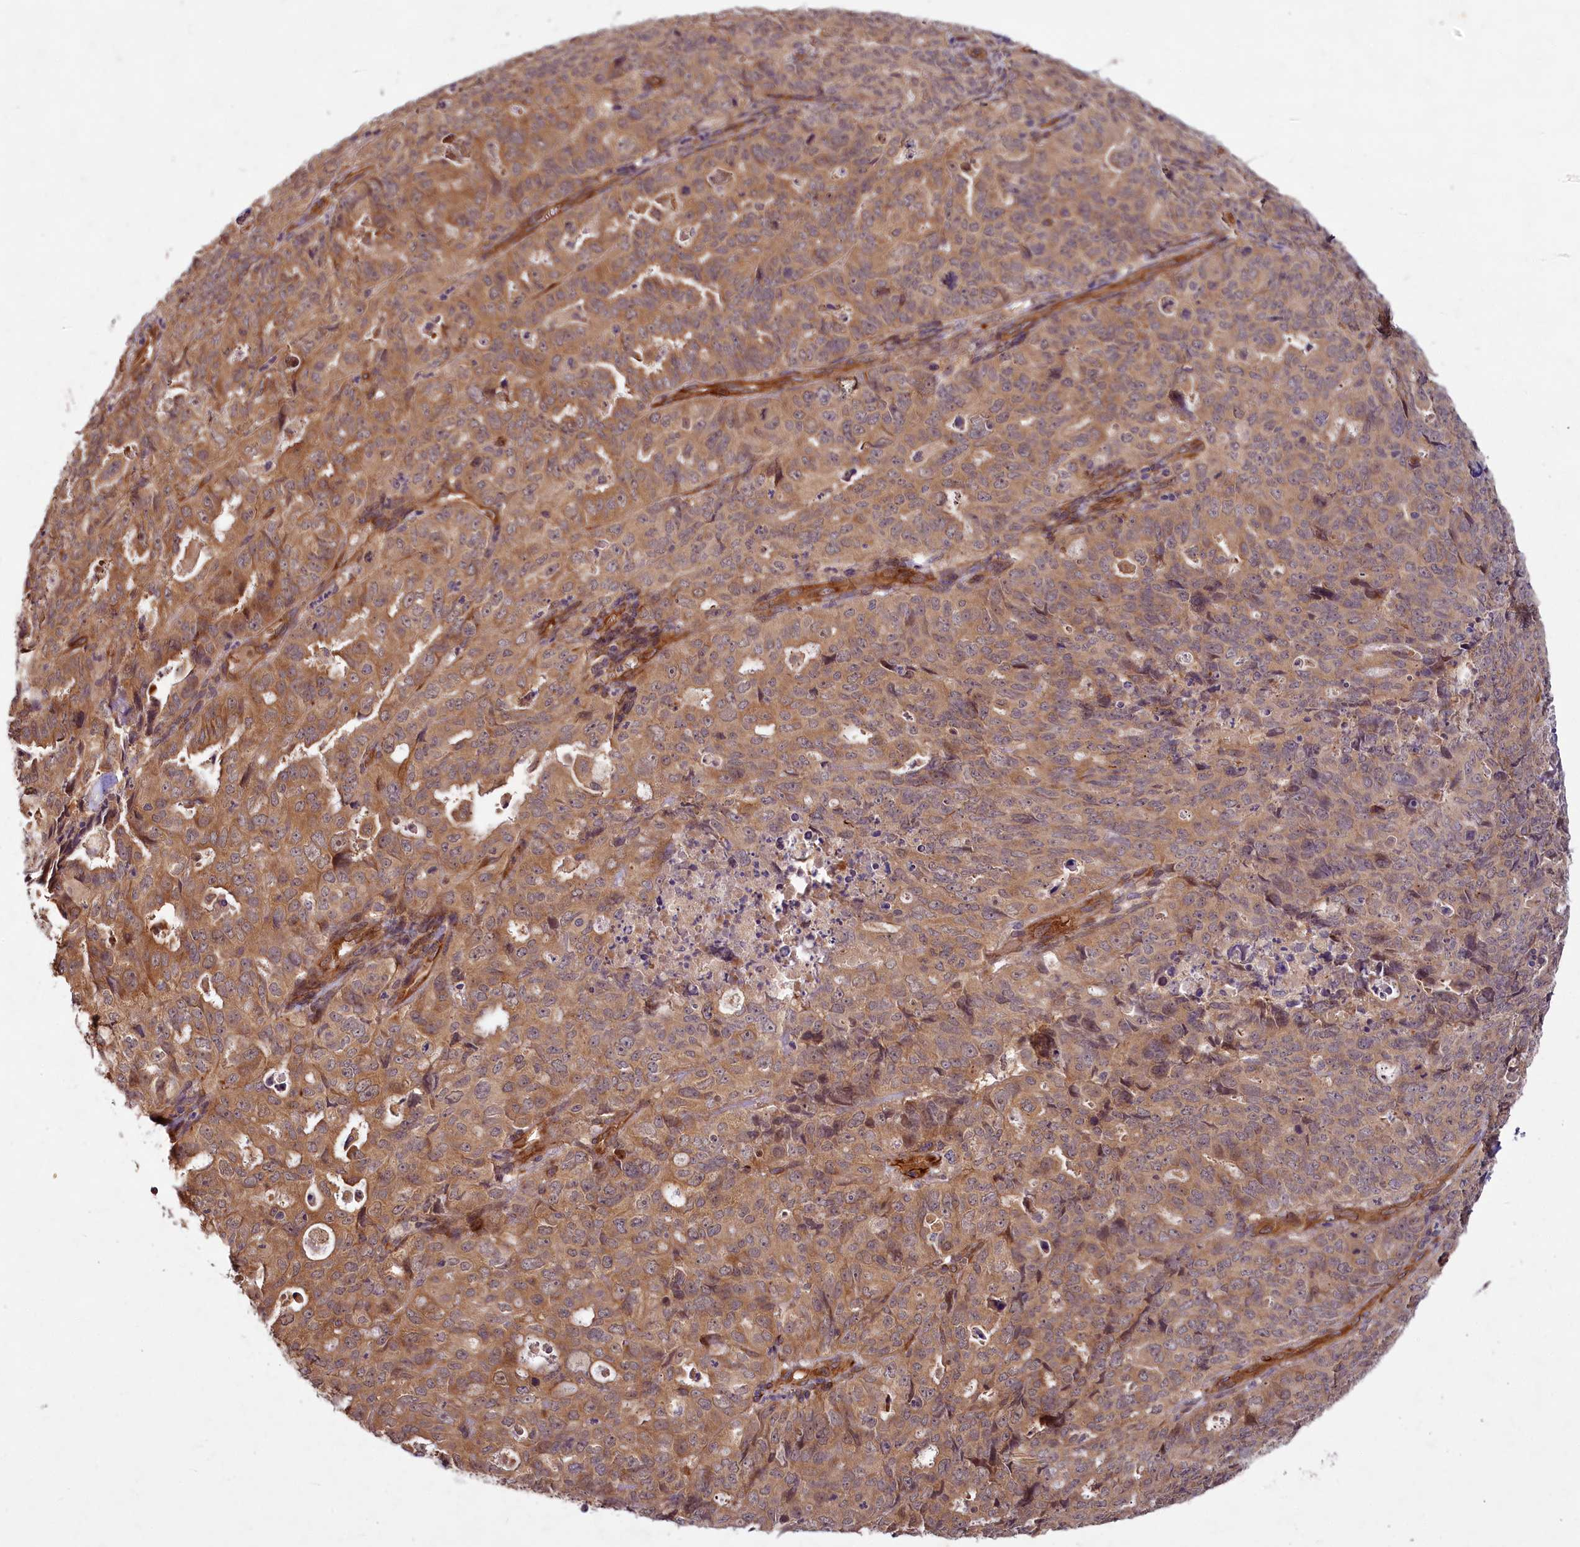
{"staining": {"intensity": "moderate", "quantity": ">75%", "location": "cytoplasmic/membranous"}, "tissue": "endometrial cancer", "cell_type": "Tumor cells", "image_type": "cancer", "snomed": [{"axis": "morphology", "description": "Adenocarcinoma, NOS"}, {"axis": "topography", "description": "Endometrium"}], "caption": "Endometrial cancer (adenocarcinoma) stained with DAB immunohistochemistry (IHC) displays medium levels of moderate cytoplasmic/membranous staining in approximately >75% of tumor cells.", "gene": "PKN2", "patient": {"sex": "female", "age": 65}}